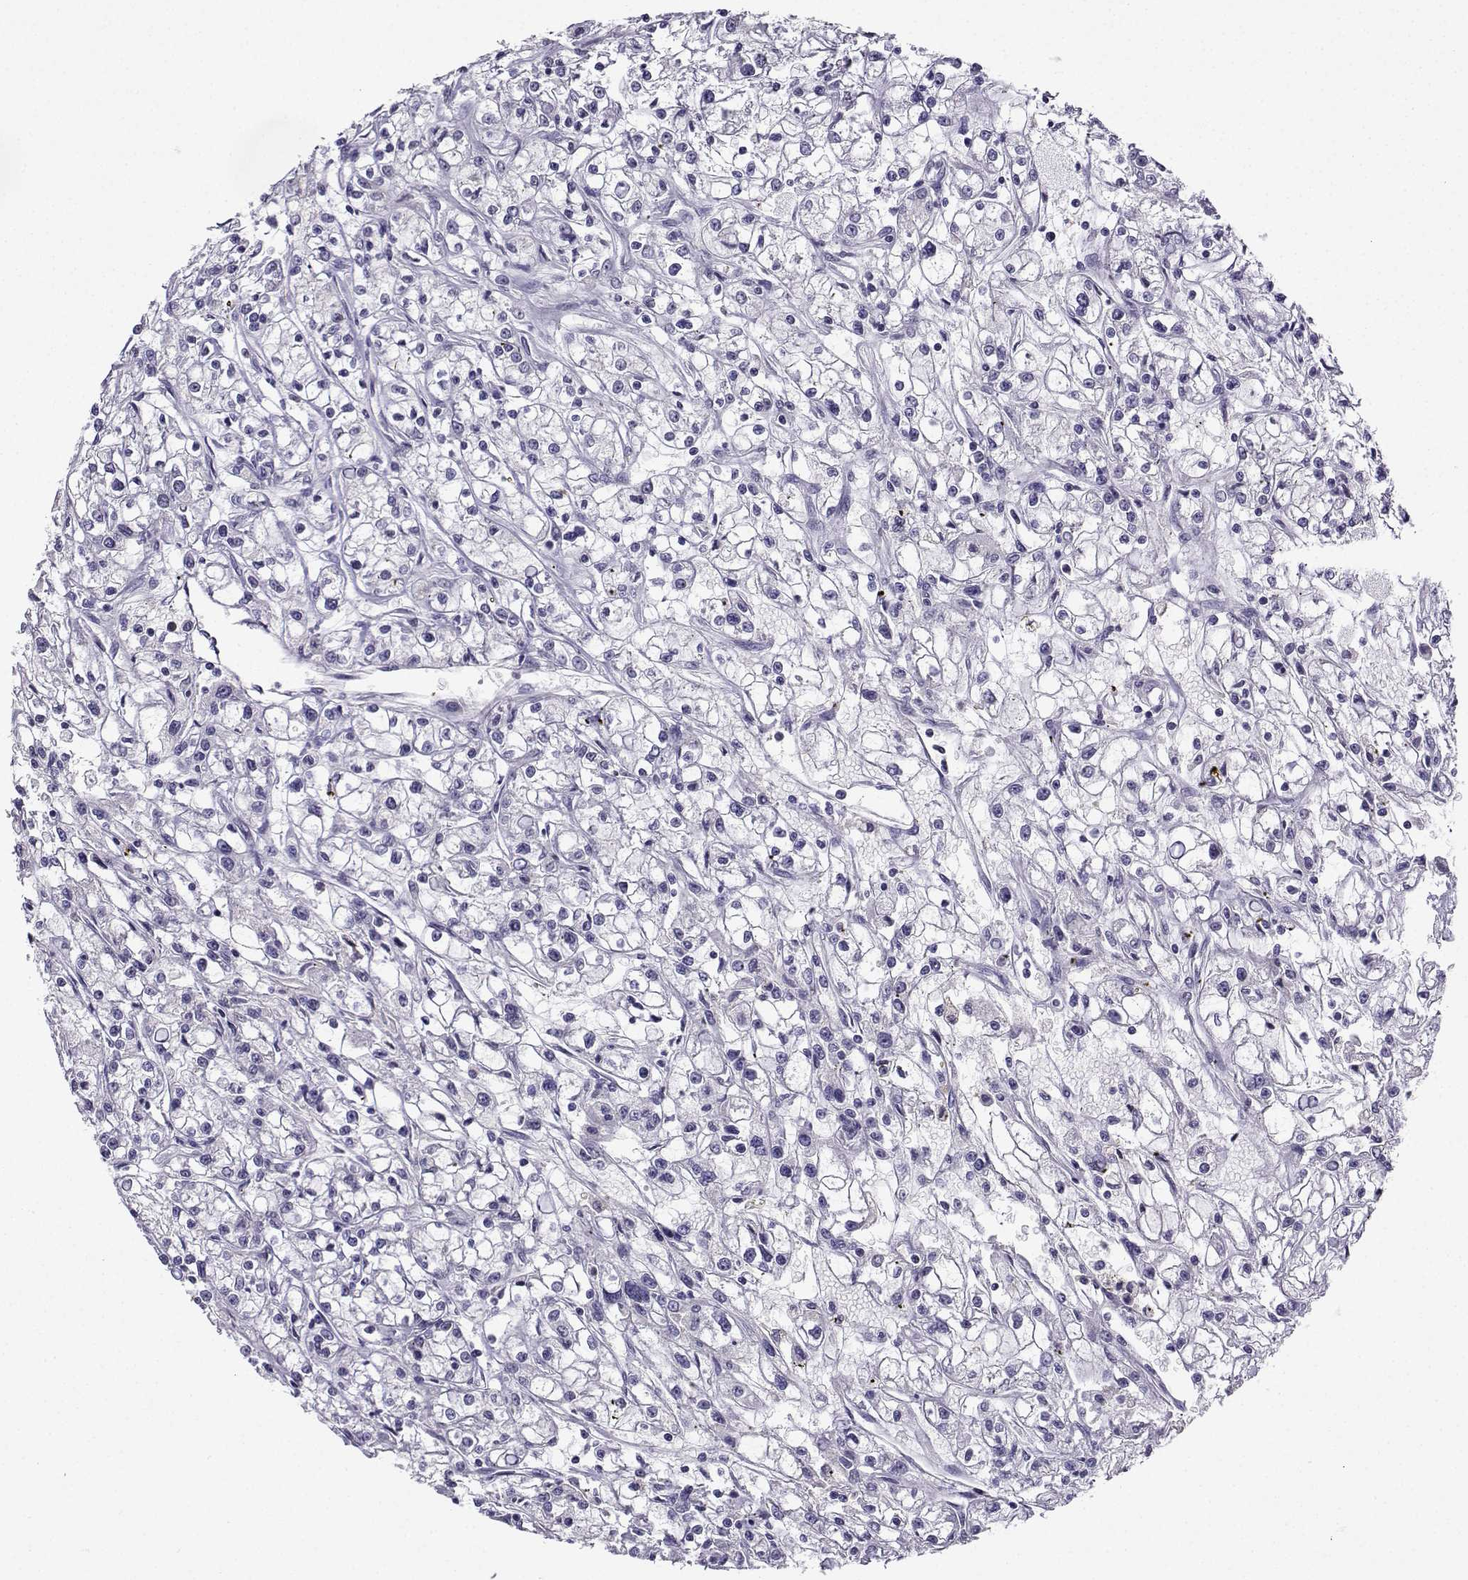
{"staining": {"intensity": "negative", "quantity": "none", "location": "none"}, "tissue": "renal cancer", "cell_type": "Tumor cells", "image_type": "cancer", "snomed": [{"axis": "morphology", "description": "Adenocarcinoma, NOS"}, {"axis": "topography", "description": "Kidney"}], "caption": "This is an immunohistochemistry photomicrograph of renal cancer. There is no staining in tumor cells.", "gene": "LRFN2", "patient": {"sex": "female", "age": 59}}